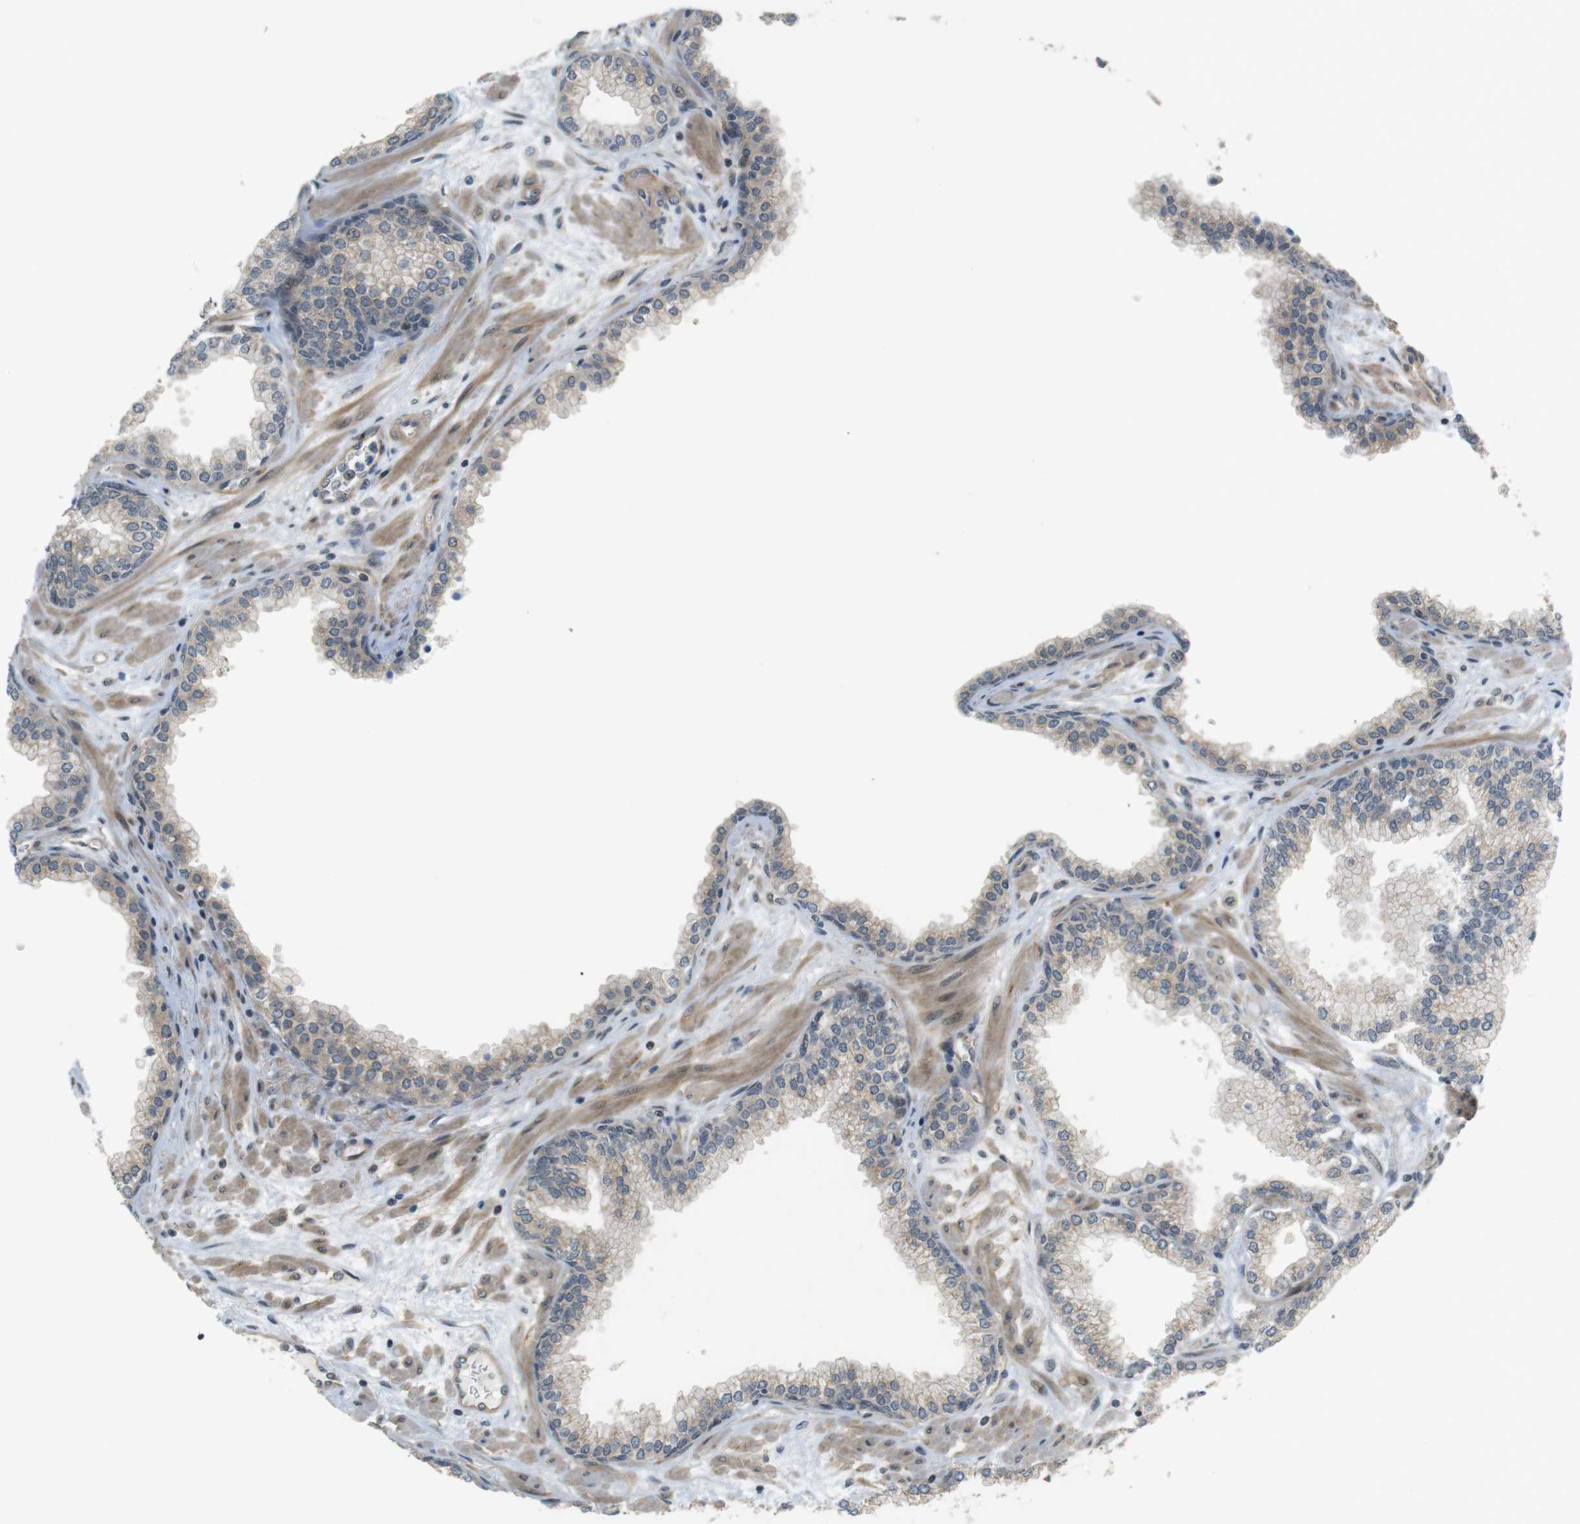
{"staining": {"intensity": "weak", "quantity": "25%-75%", "location": "cytoplasmic/membranous"}, "tissue": "prostate", "cell_type": "Glandular cells", "image_type": "normal", "snomed": [{"axis": "morphology", "description": "Normal tissue, NOS"}, {"axis": "morphology", "description": "Urothelial carcinoma, Low grade"}, {"axis": "topography", "description": "Urinary bladder"}, {"axis": "topography", "description": "Prostate"}], "caption": "The photomicrograph displays staining of unremarkable prostate, revealing weak cytoplasmic/membranous protein expression (brown color) within glandular cells.", "gene": "TSPAN9", "patient": {"sex": "male", "age": 60}}